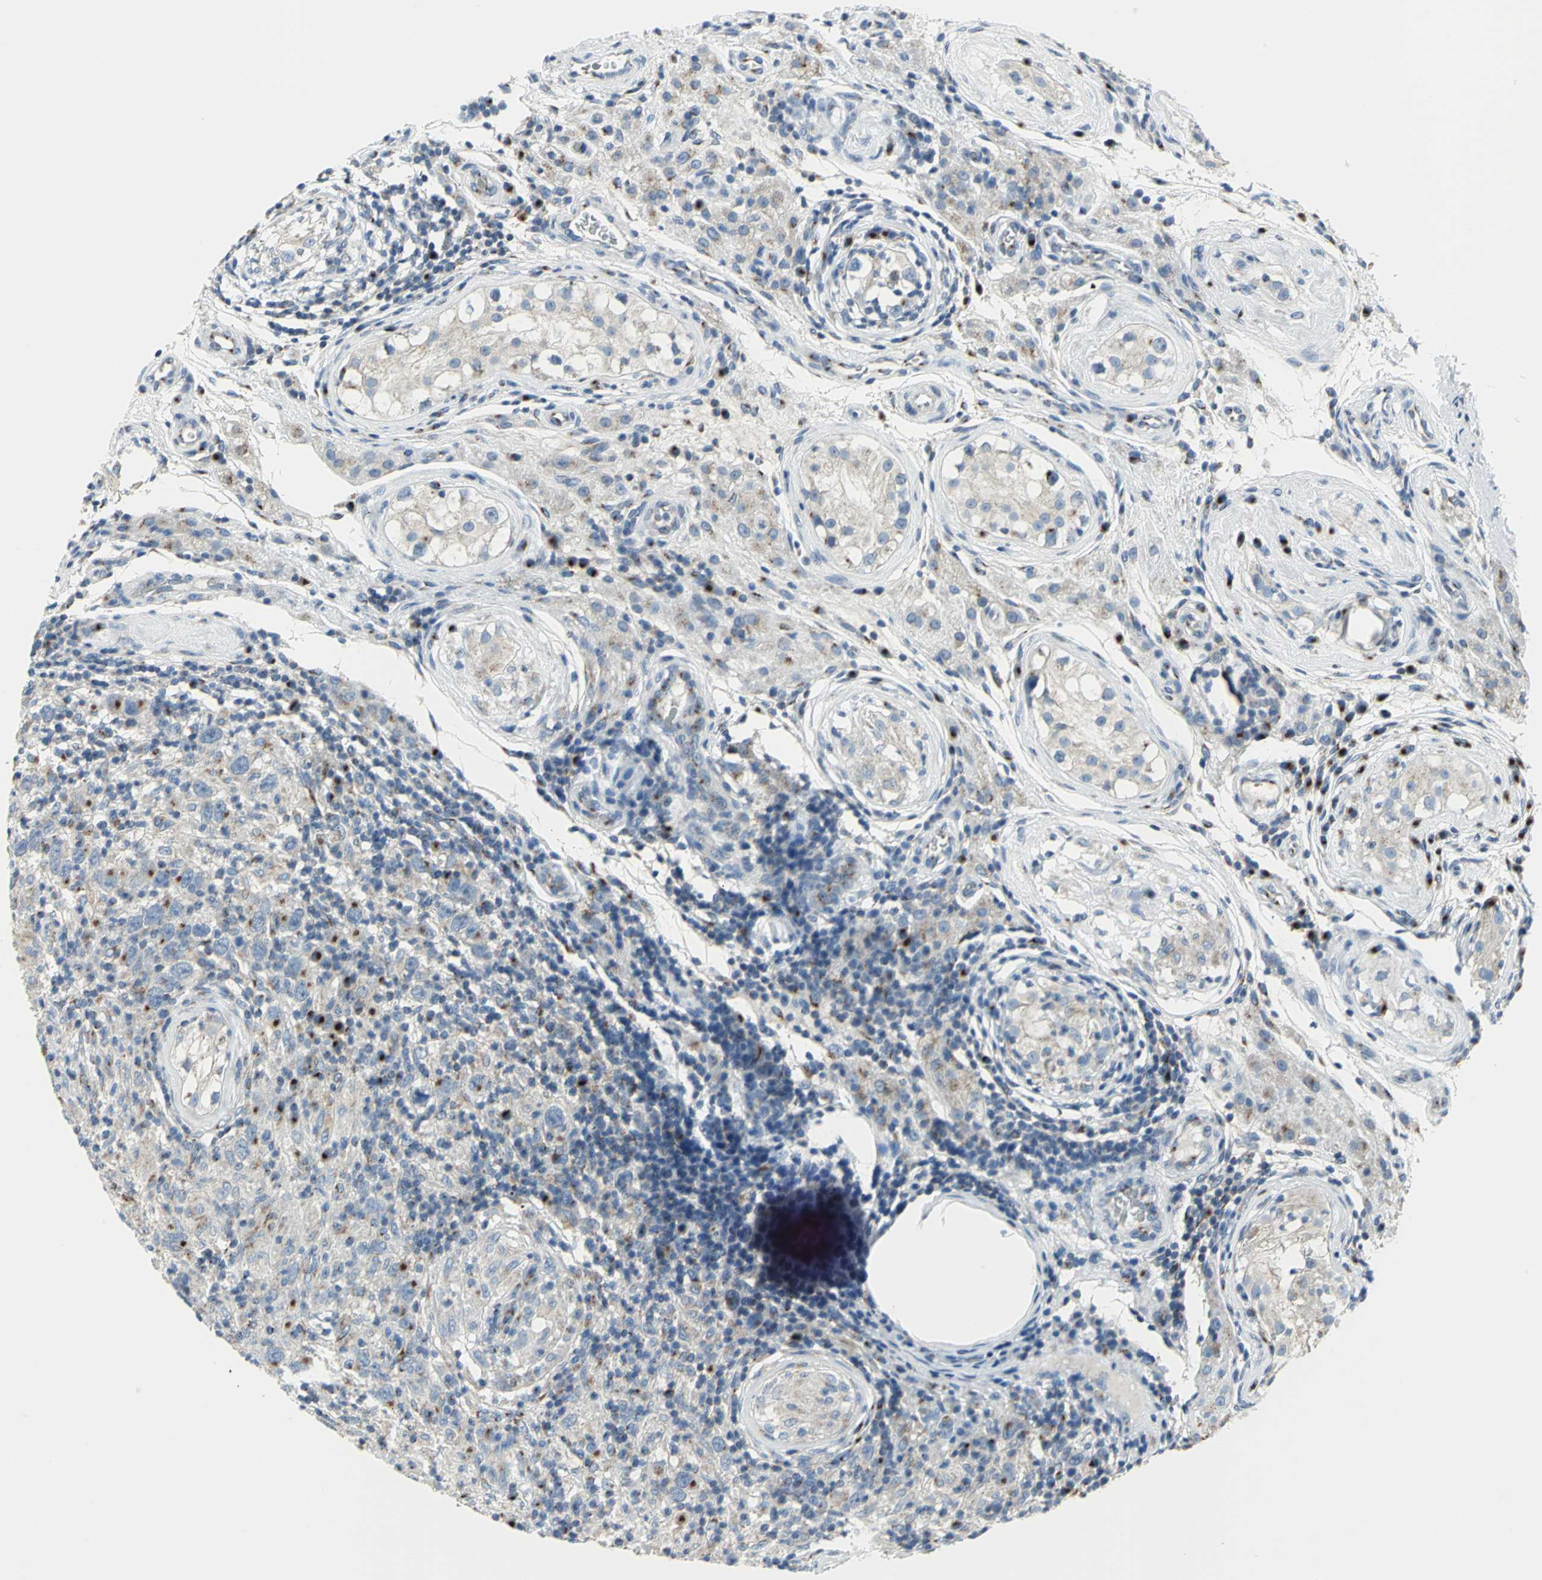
{"staining": {"intensity": "moderate", "quantity": "<25%", "location": "cytoplasmic/membranous"}, "tissue": "testis cancer", "cell_type": "Tumor cells", "image_type": "cancer", "snomed": [{"axis": "morphology", "description": "Carcinoma, Embryonal, NOS"}, {"axis": "topography", "description": "Testis"}], "caption": "Protein analysis of testis embryonal carcinoma tissue displays moderate cytoplasmic/membranous expression in approximately <25% of tumor cells.", "gene": "GPR3", "patient": {"sex": "male", "age": 21}}